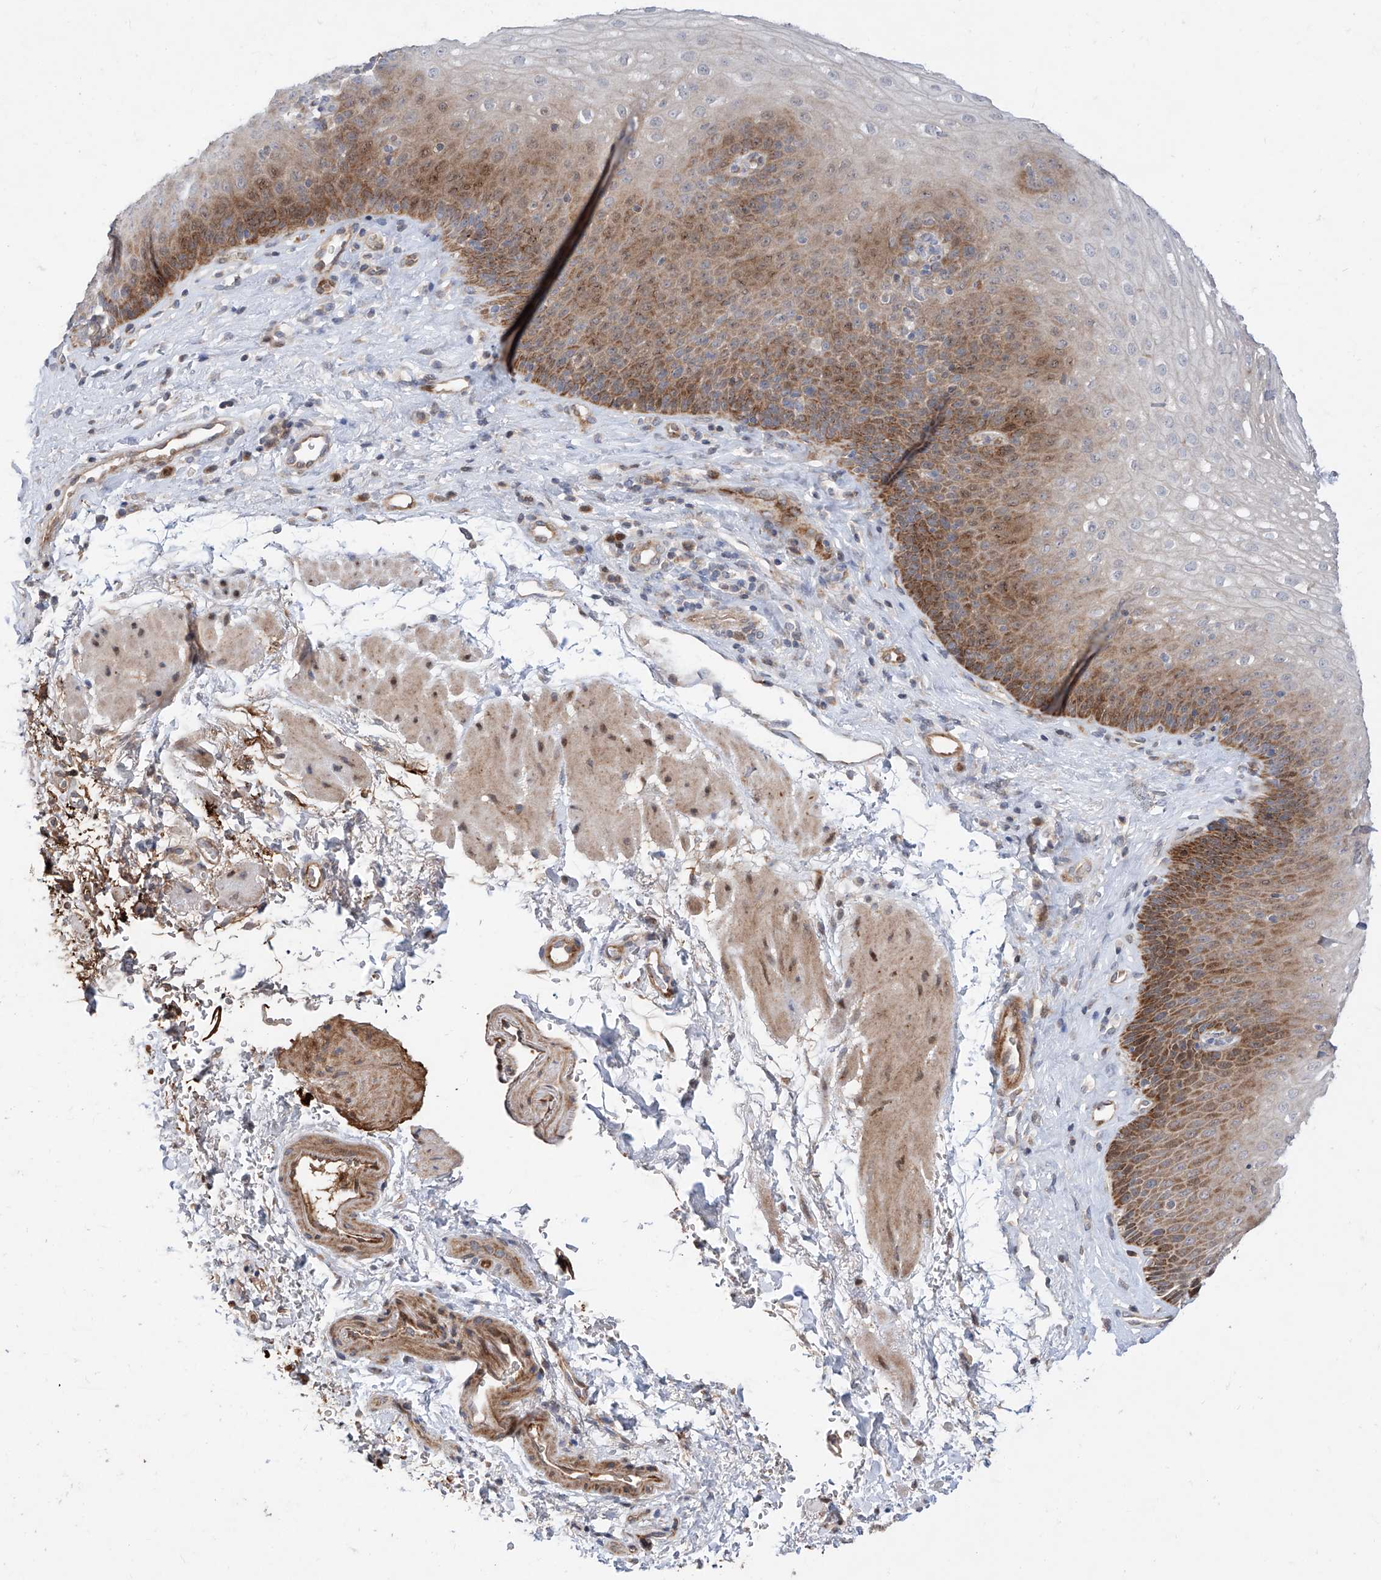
{"staining": {"intensity": "moderate", "quantity": "25%-75%", "location": "cytoplasmic/membranous,nuclear"}, "tissue": "esophagus", "cell_type": "Squamous epithelial cells", "image_type": "normal", "snomed": [{"axis": "morphology", "description": "Normal tissue, NOS"}, {"axis": "topography", "description": "Esophagus"}], "caption": "Squamous epithelial cells demonstrate medium levels of moderate cytoplasmic/membranous,nuclear staining in about 25%-75% of cells in normal human esophagus.", "gene": "FUCA2", "patient": {"sex": "female", "age": 66}}